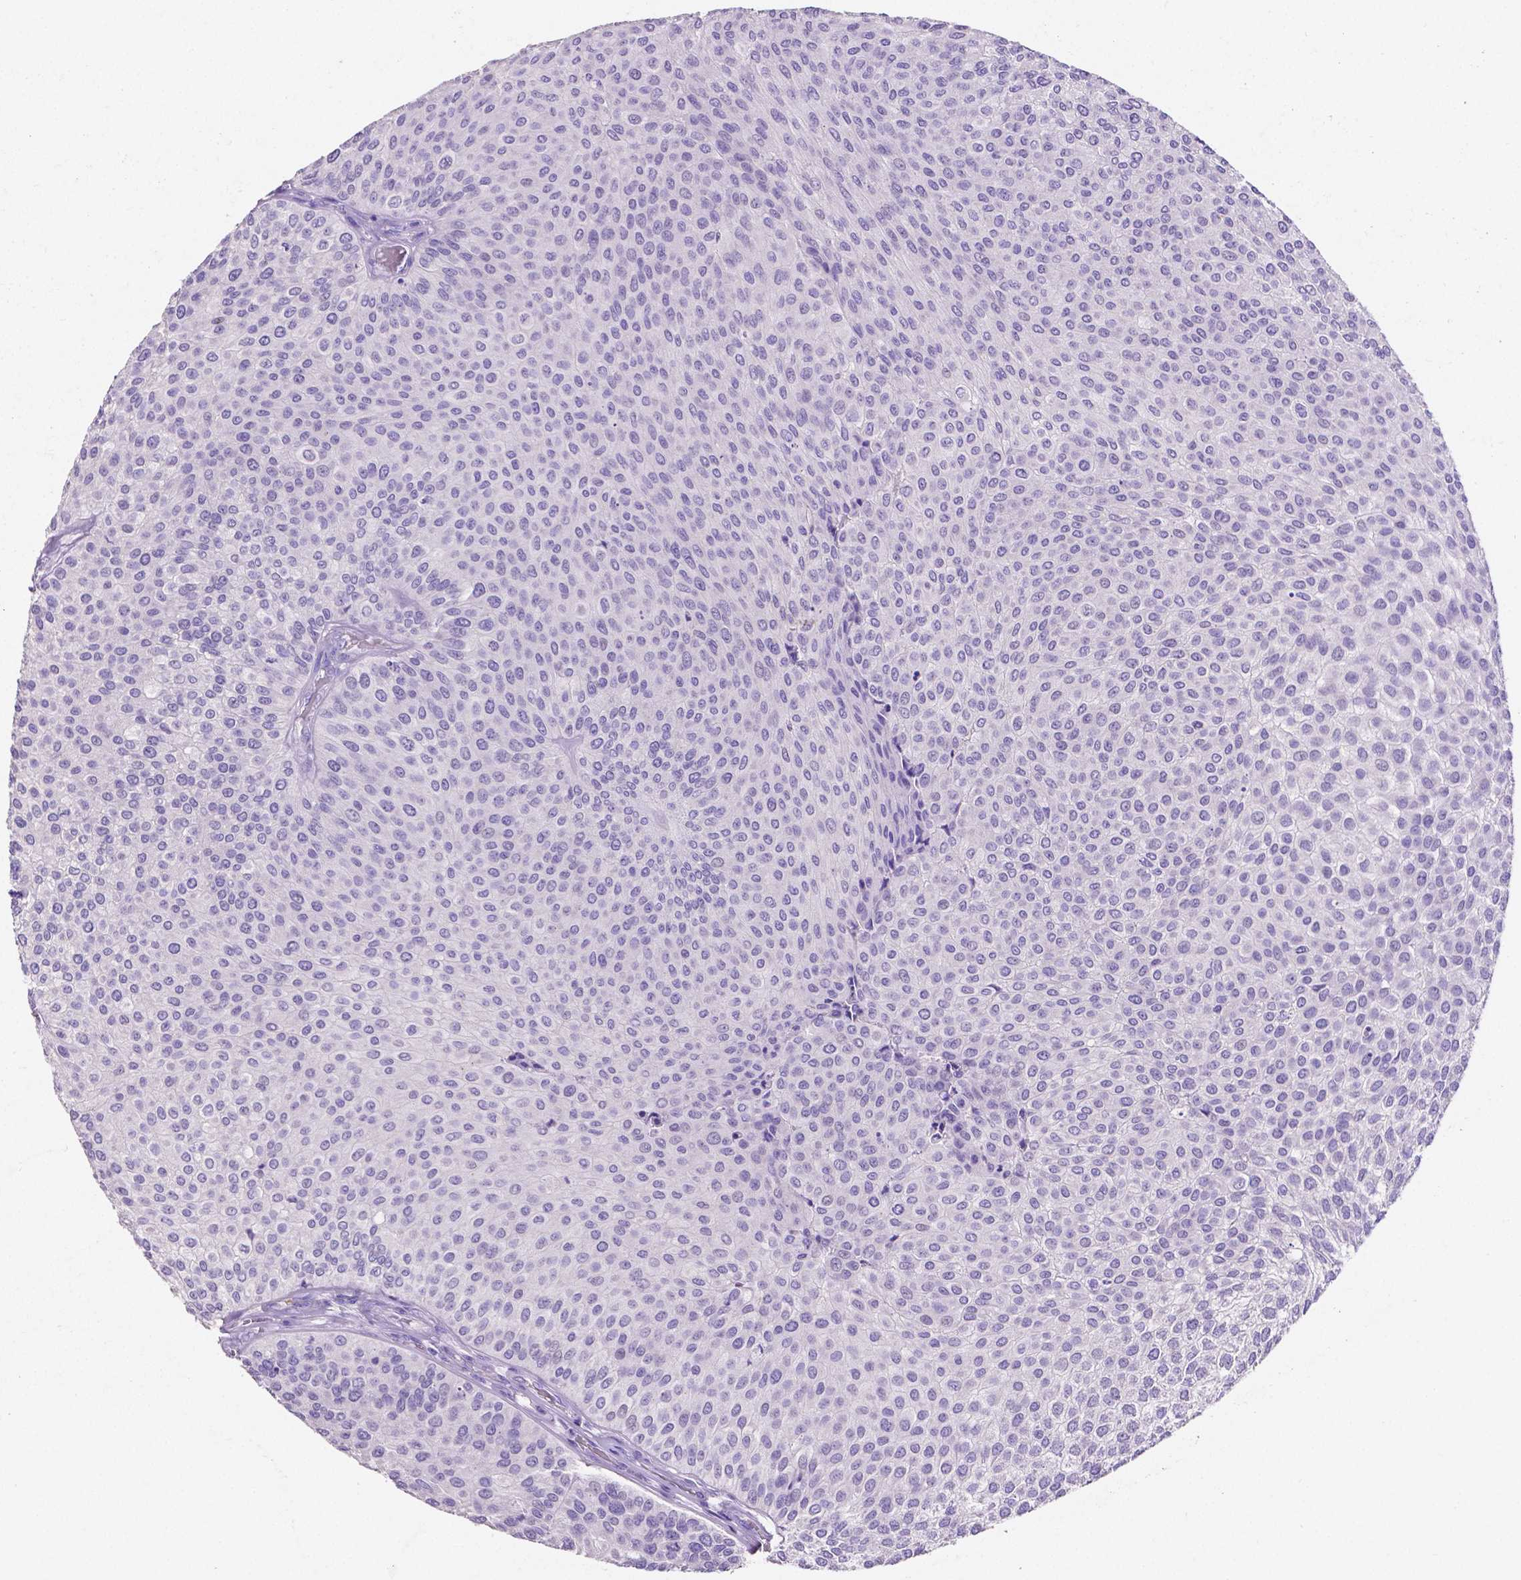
{"staining": {"intensity": "negative", "quantity": "none", "location": "none"}, "tissue": "urothelial cancer", "cell_type": "Tumor cells", "image_type": "cancer", "snomed": [{"axis": "morphology", "description": "Urothelial carcinoma, Low grade"}, {"axis": "topography", "description": "Urinary bladder"}], "caption": "IHC image of neoplastic tissue: human urothelial cancer stained with DAB (3,3'-diaminobenzidine) demonstrates no significant protein expression in tumor cells. (Stains: DAB (3,3'-diaminobenzidine) IHC with hematoxylin counter stain, Microscopy: brightfield microscopy at high magnification).", "gene": "MMP9", "patient": {"sex": "female", "age": 87}}